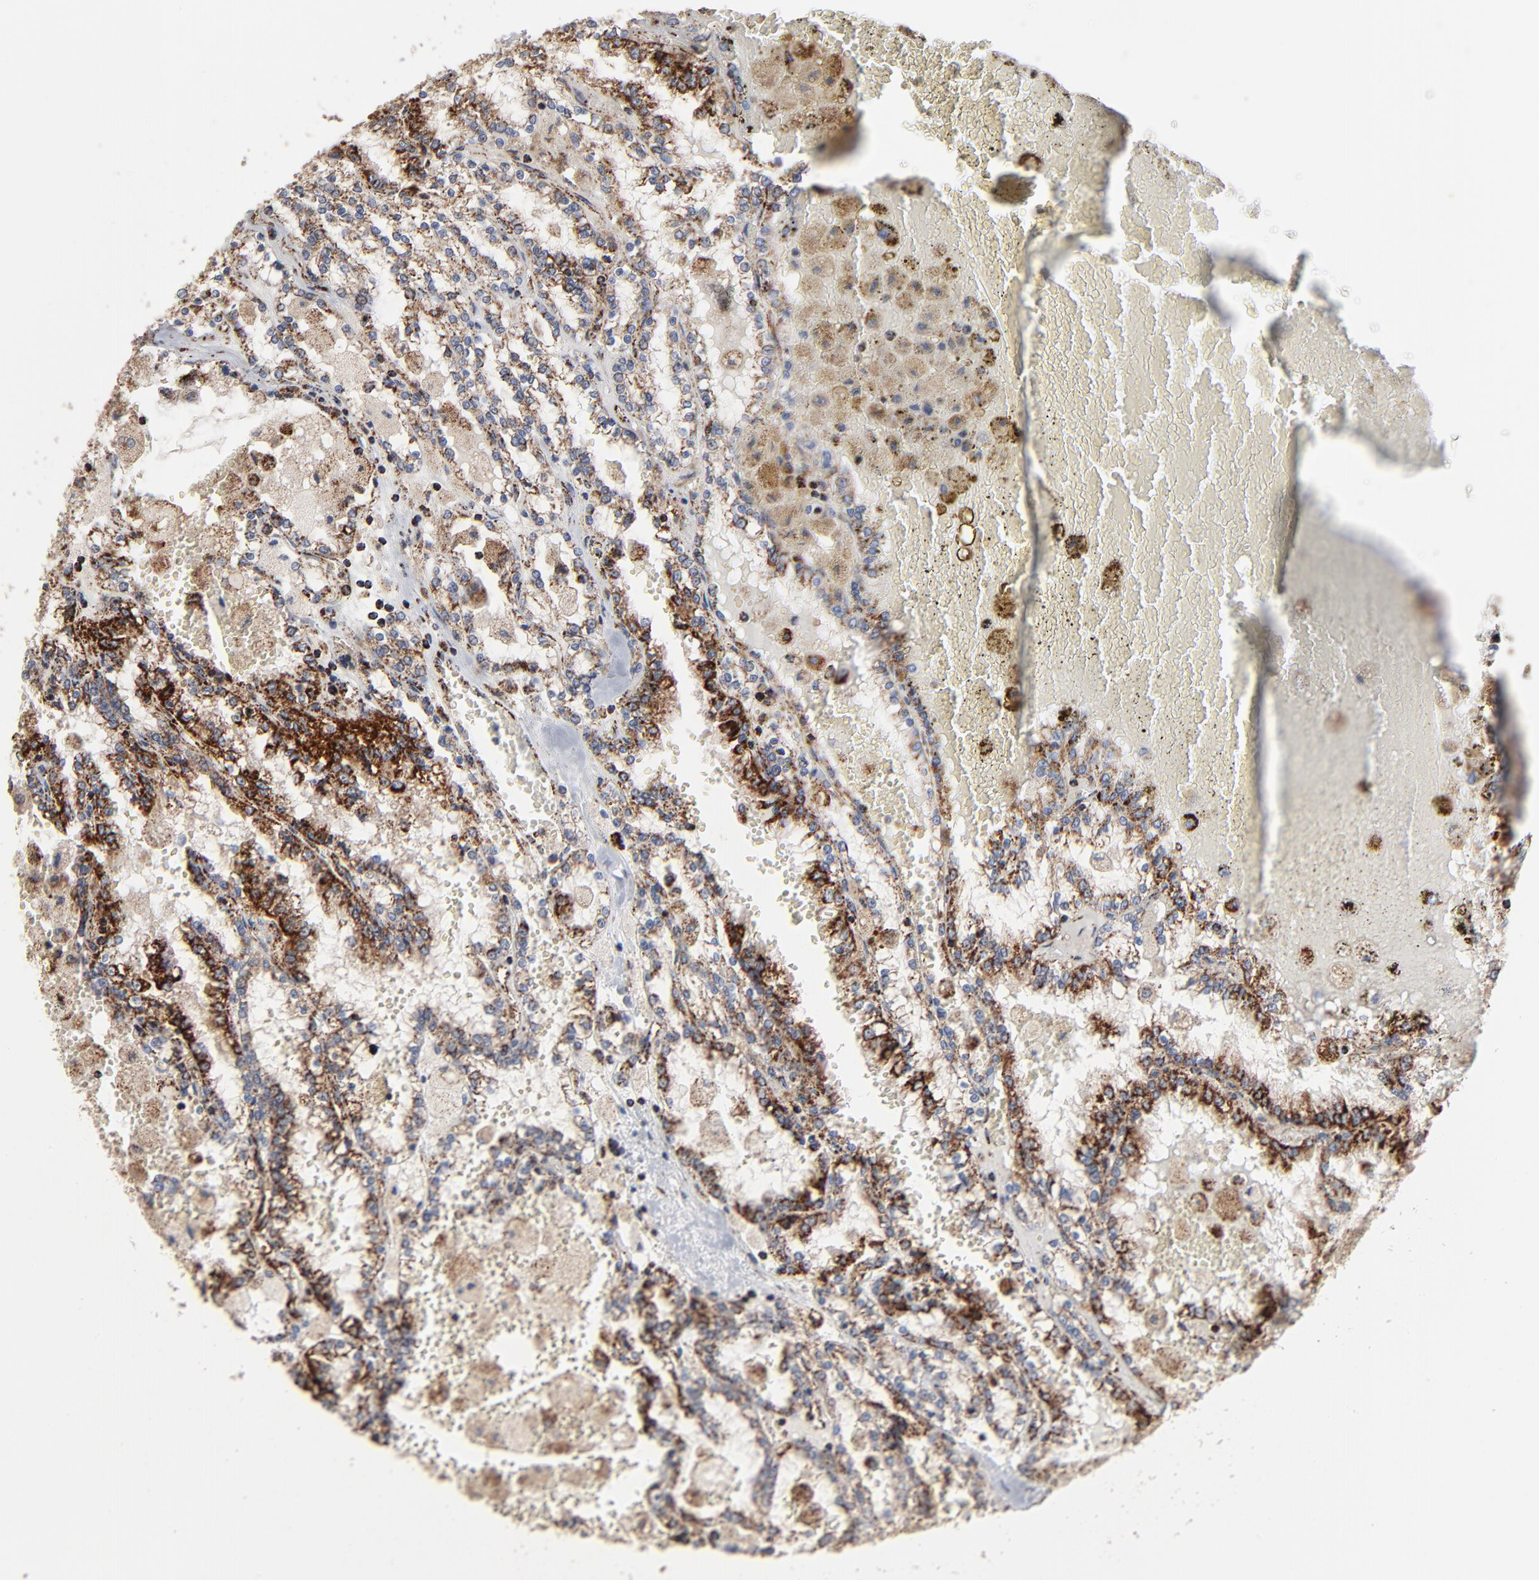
{"staining": {"intensity": "strong", "quantity": ">75%", "location": "cytoplasmic/membranous"}, "tissue": "renal cancer", "cell_type": "Tumor cells", "image_type": "cancer", "snomed": [{"axis": "morphology", "description": "Adenocarcinoma, NOS"}, {"axis": "topography", "description": "Kidney"}], "caption": "Renal cancer (adenocarcinoma) was stained to show a protein in brown. There is high levels of strong cytoplasmic/membranous positivity in approximately >75% of tumor cells.", "gene": "UQCRC1", "patient": {"sex": "female", "age": 56}}